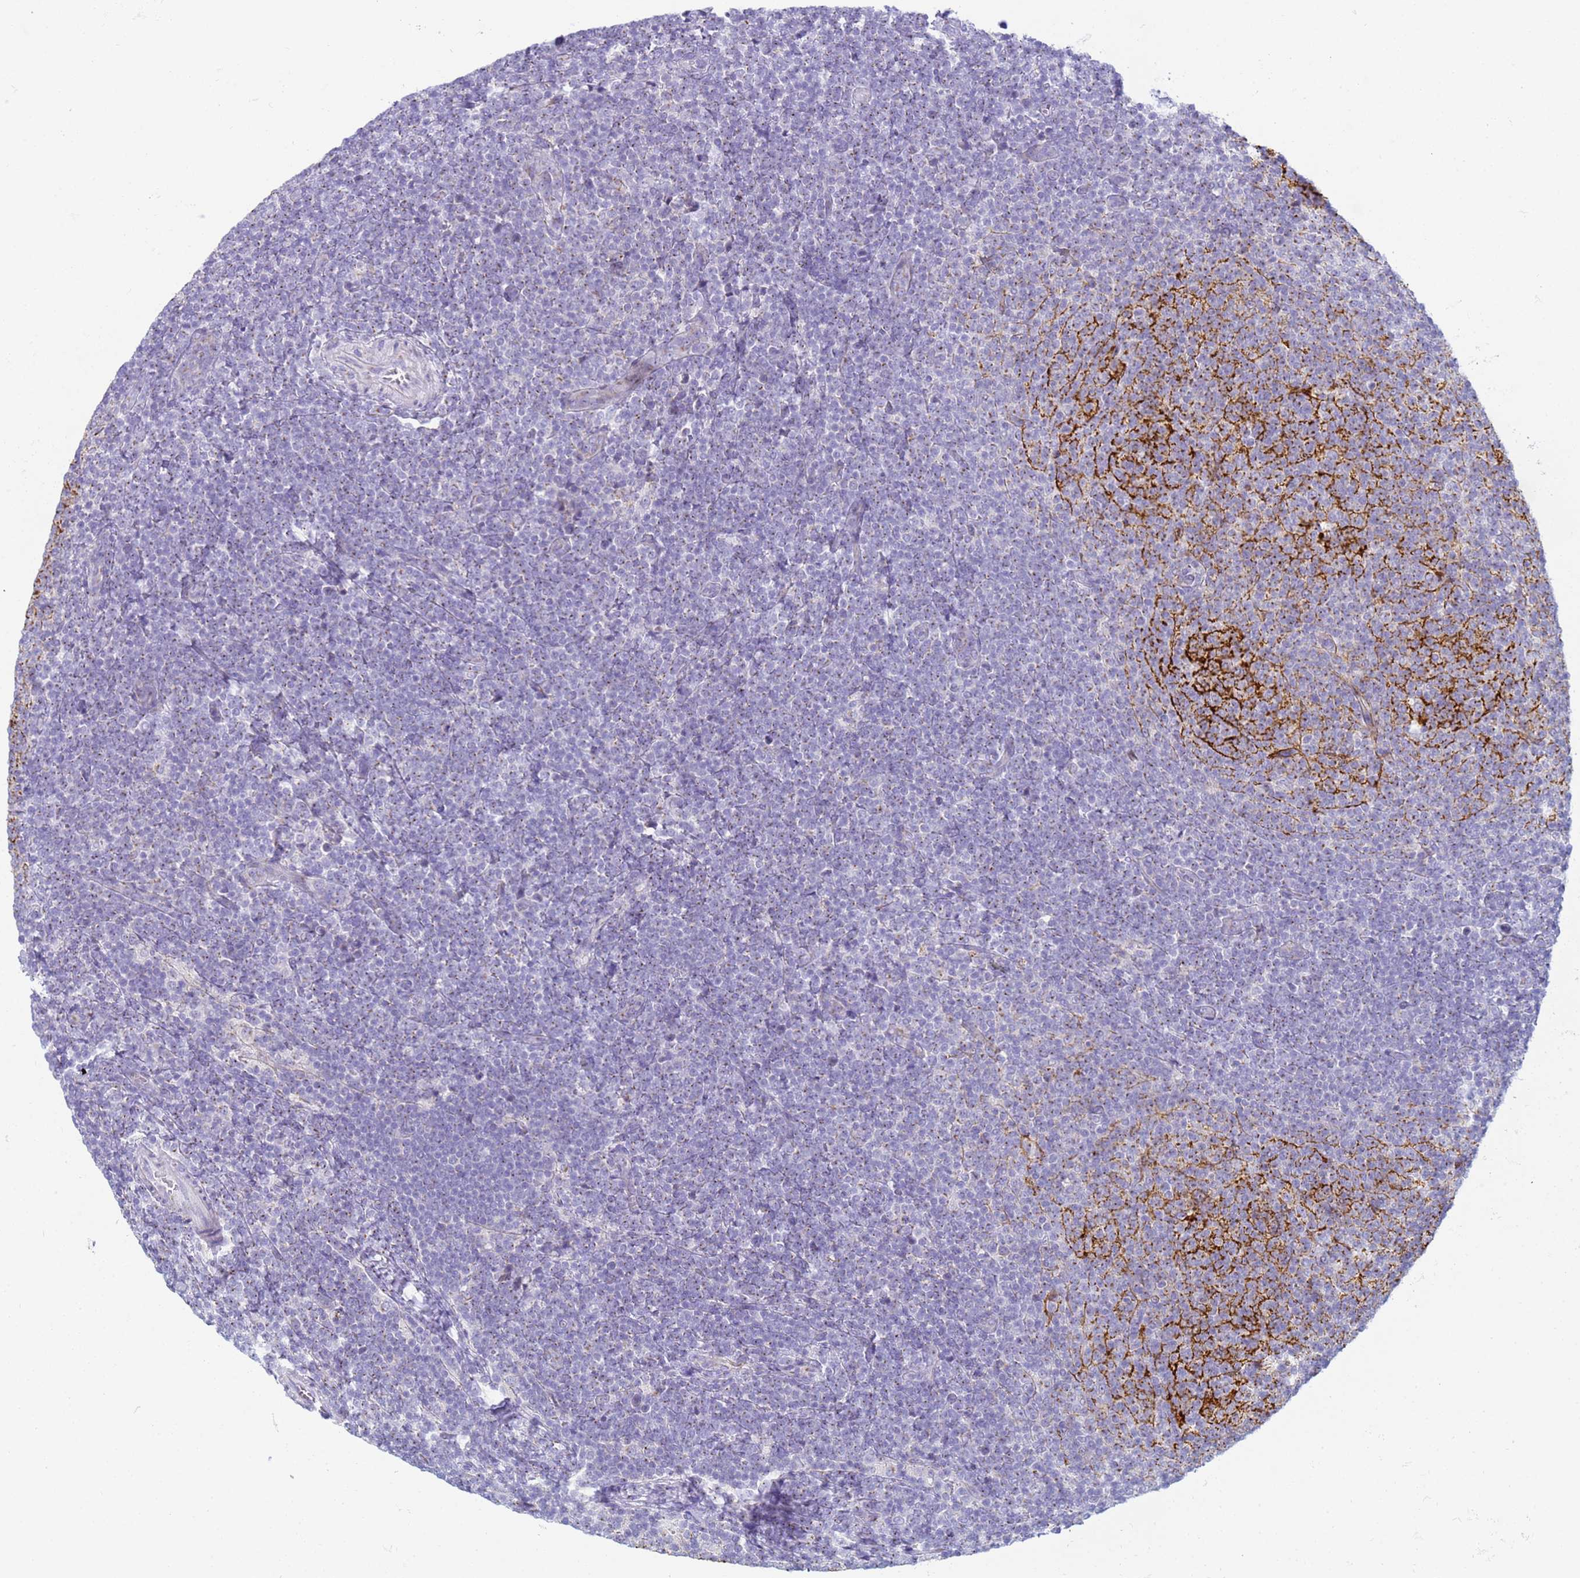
{"staining": {"intensity": "moderate", "quantity": "<25%", "location": "cytoplasmic/membranous"}, "tissue": "lymphoma", "cell_type": "Tumor cells", "image_type": "cancer", "snomed": [{"axis": "morphology", "description": "Malignant lymphoma, non-Hodgkin's type, Low grade"}, {"axis": "topography", "description": "Lymph node"}], "caption": "Lymphoma tissue exhibits moderate cytoplasmic/membranous positivity in approximately <25% of tumor cells, visualized by immunohistochemistry.", "gene": "CR1", "patient": {"sex": "male", "age": 66}}